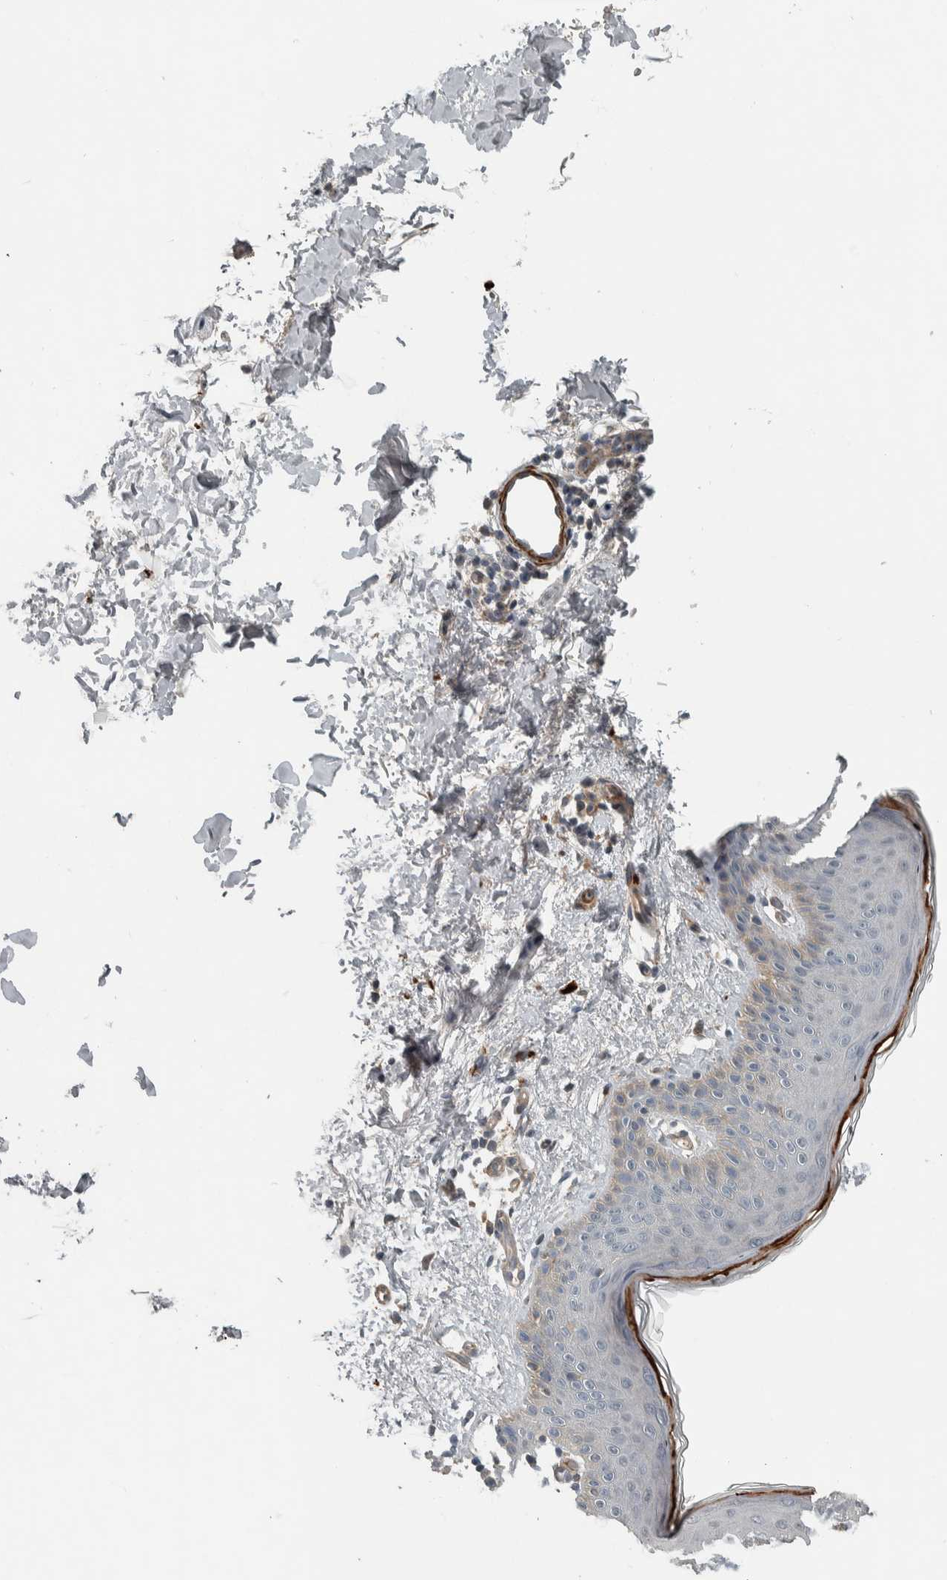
{"staining": {"intensity": "negative", "quantity": "none", "location": "none"}, "tissue": "skin", "cell_type": "Fibroblasts", "image_type": "normal", "snomed": [{"axis": "morphology", "description": "Normal tissue, NOS"}, {"axis": "topography", "description": "Skin"}], "caption": "Immunohistochemistry (IHC) histopathology image of benign skin: human skin stained with DAB displays no significant protein staining in fibroblasts.", "gene": "LBHD1", "patient": {"sex": "male", "age": 40}}